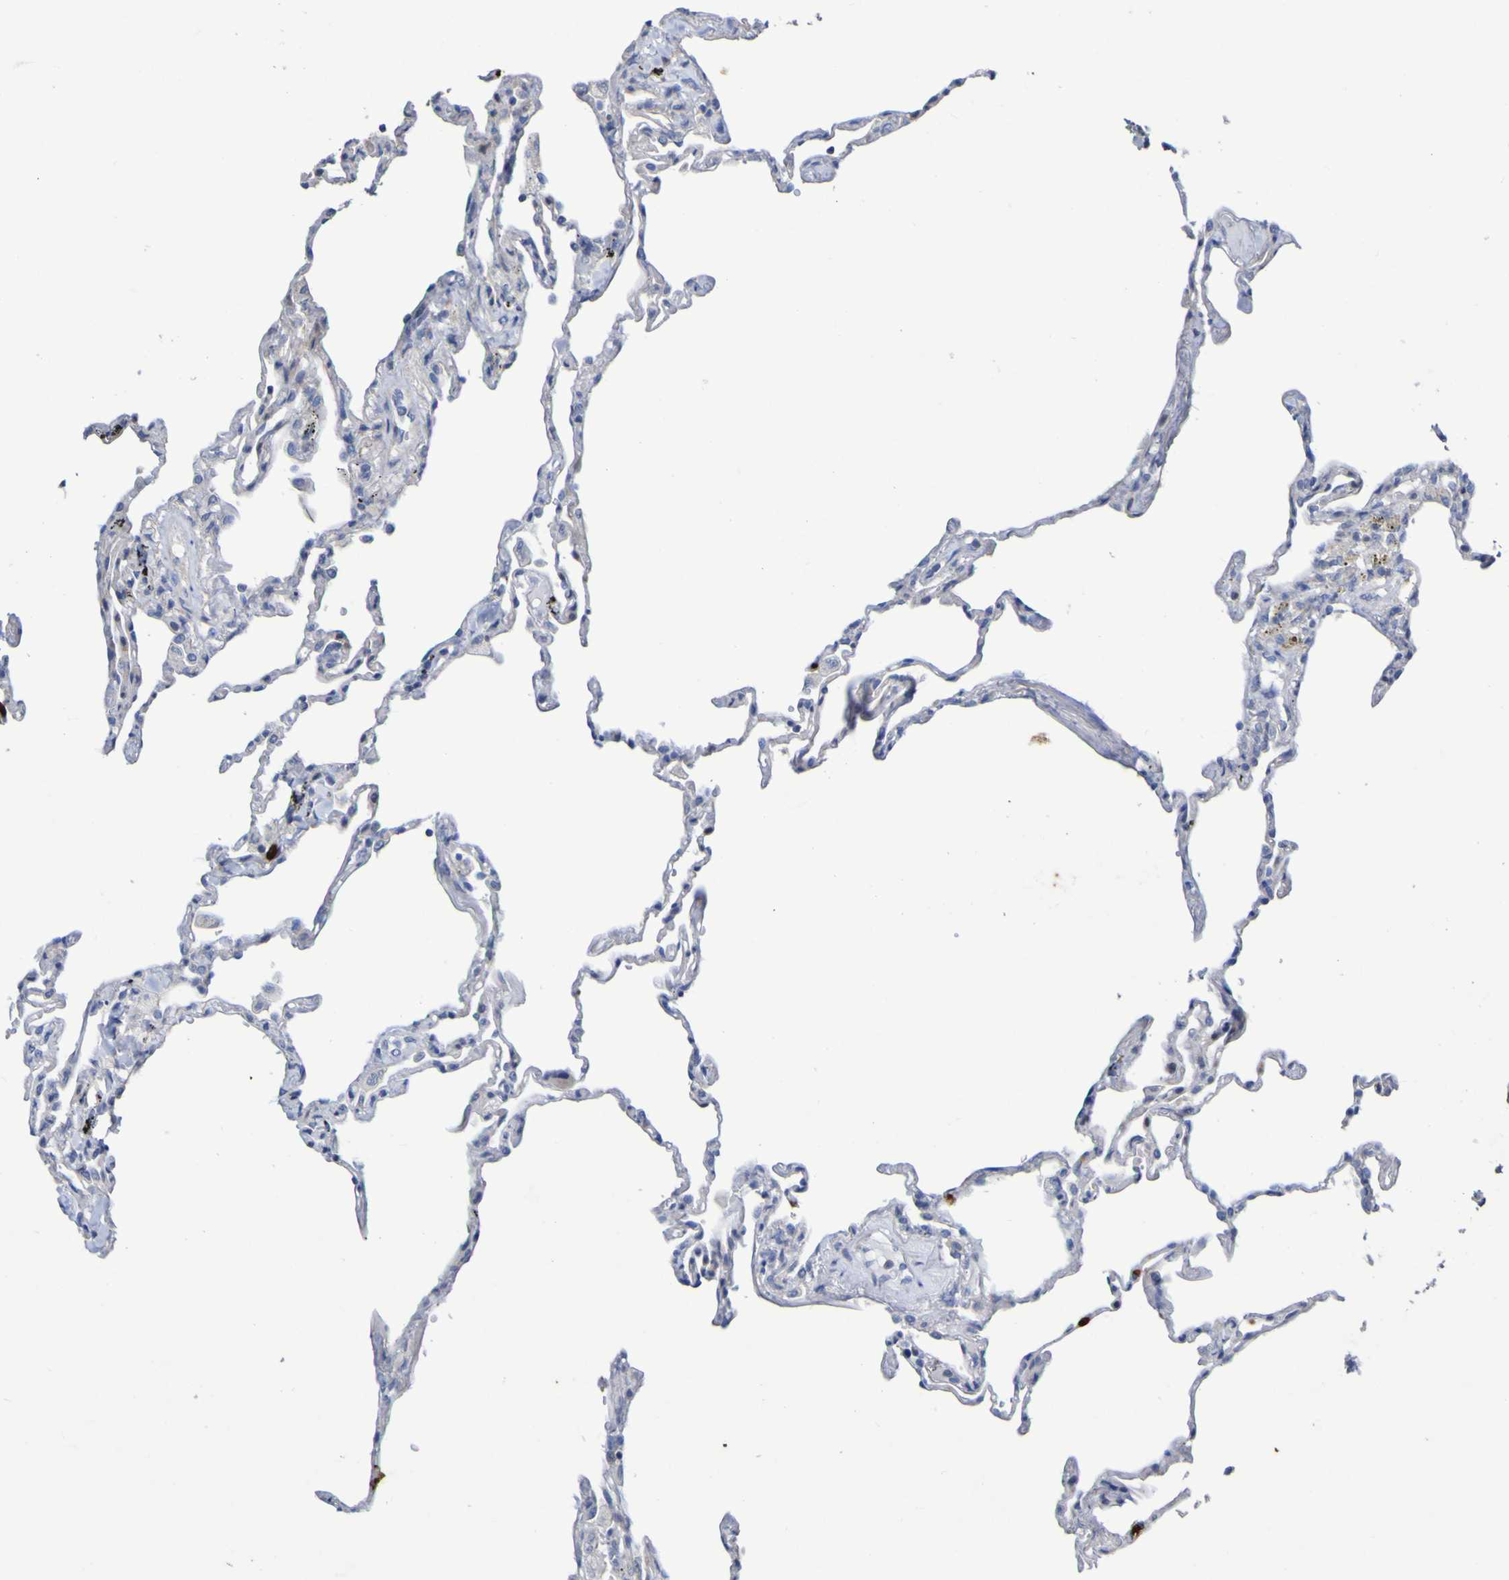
{"staining": {"intensity": "negative", "quantity": "none", "location": "none"}, "tissue": "lung", "cell_type": "Alveolar cells", "image_type": "normal", "snomed": [{"axis": "morphology", "description": "Normal tissue, NOS"}, {"axis": "topography", "description": "Lung"}], "caption": "A histopathology image of lung stained for a protein demonstrates no brown staining in alveolar cells.", "gene": "C11orf24", "patient": {"sex": "male", "age": 59}}